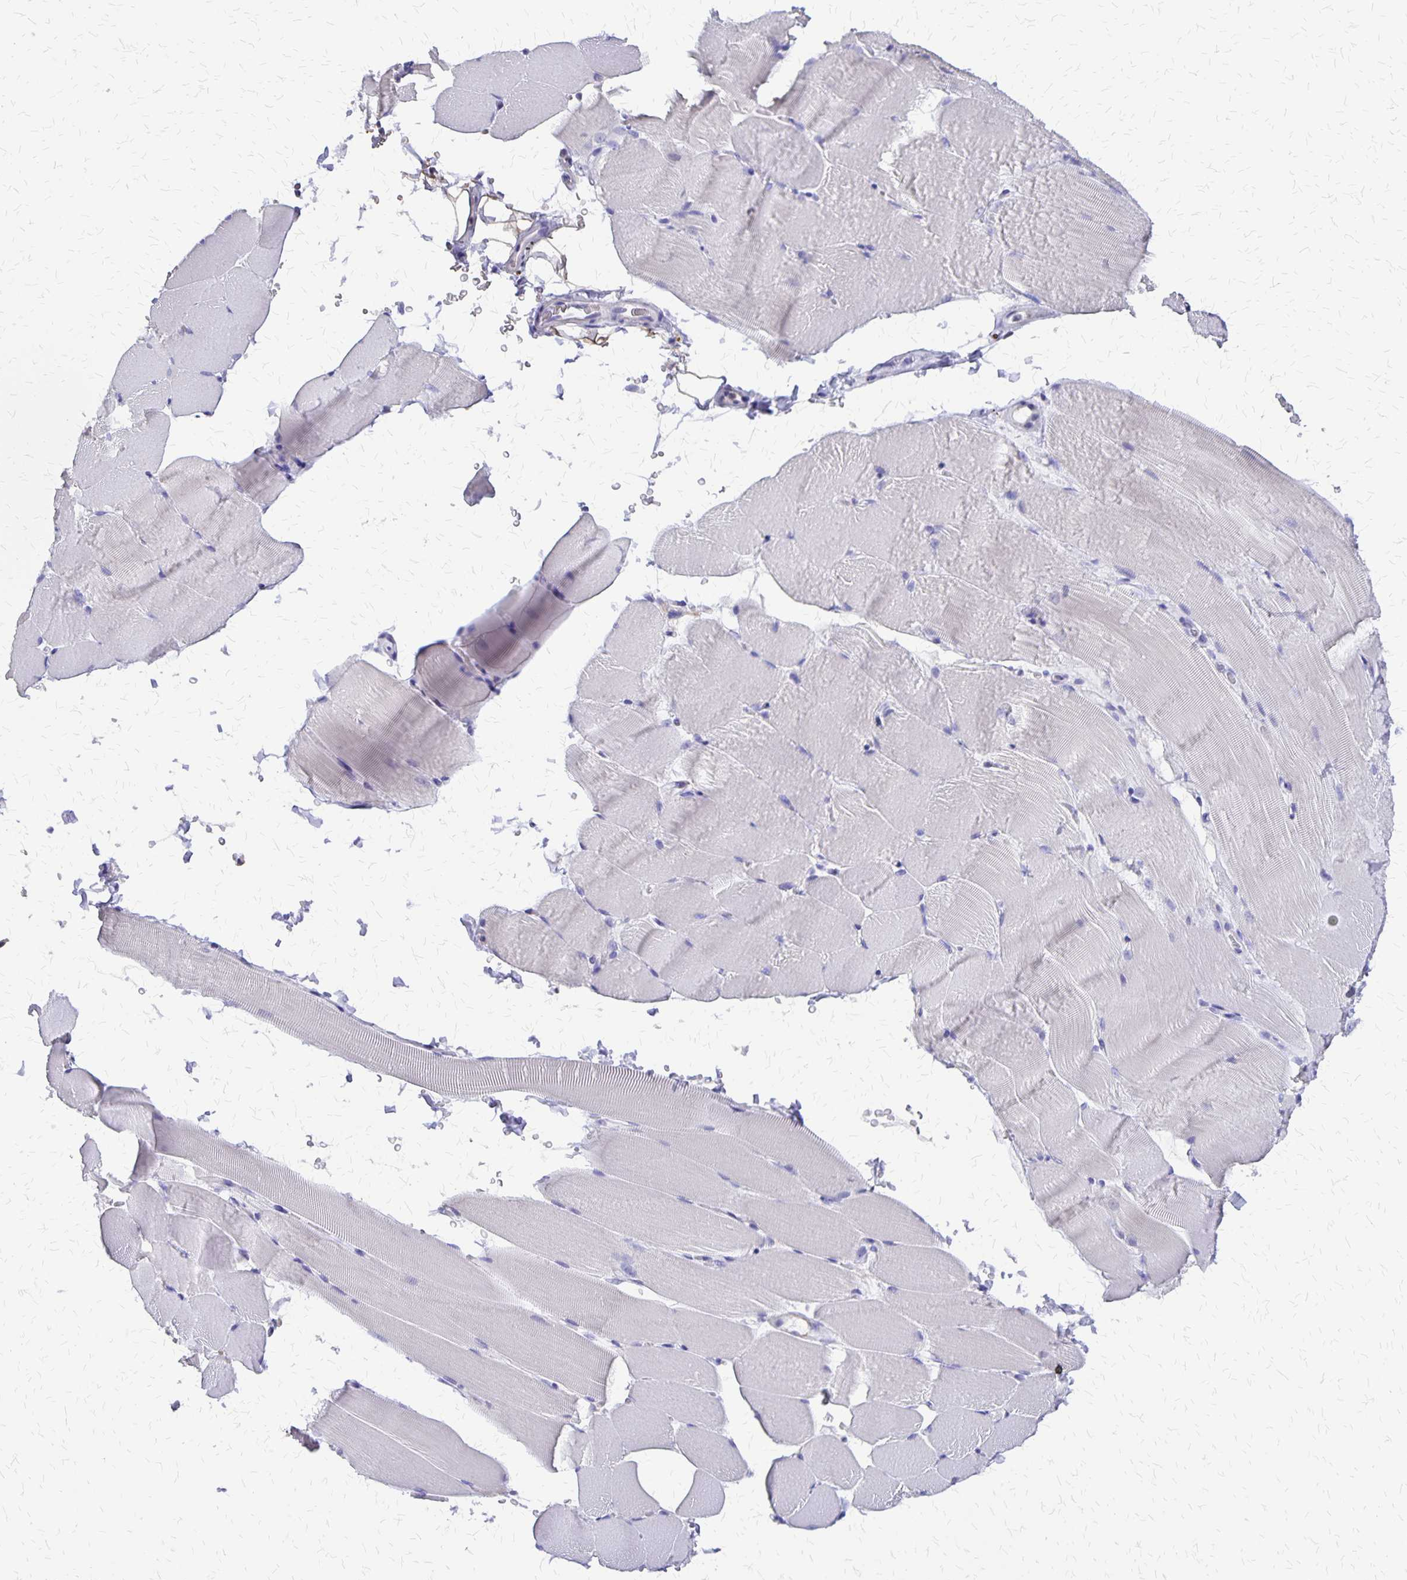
{"staining": {"intensity": "negative", "quantity": "none", "location": "none"}, "tissue": "skeletal muscle", "cell_type": "Myocytes", "image_type": "normal", "snomed": [{"axis": "morphology", "description": "Normal tissue, NOS"}, {"axis": "topography", "description": "Skeletal muscle"}], "caption": "Myocytes are negative for brown protein staining in normal skeletal muscle. (DAB (3,3'-diaminobenzidine) IHC with hematoxylin counter stain).", "gene": "SI", "patient": {"sex": "female", "age": 37}}